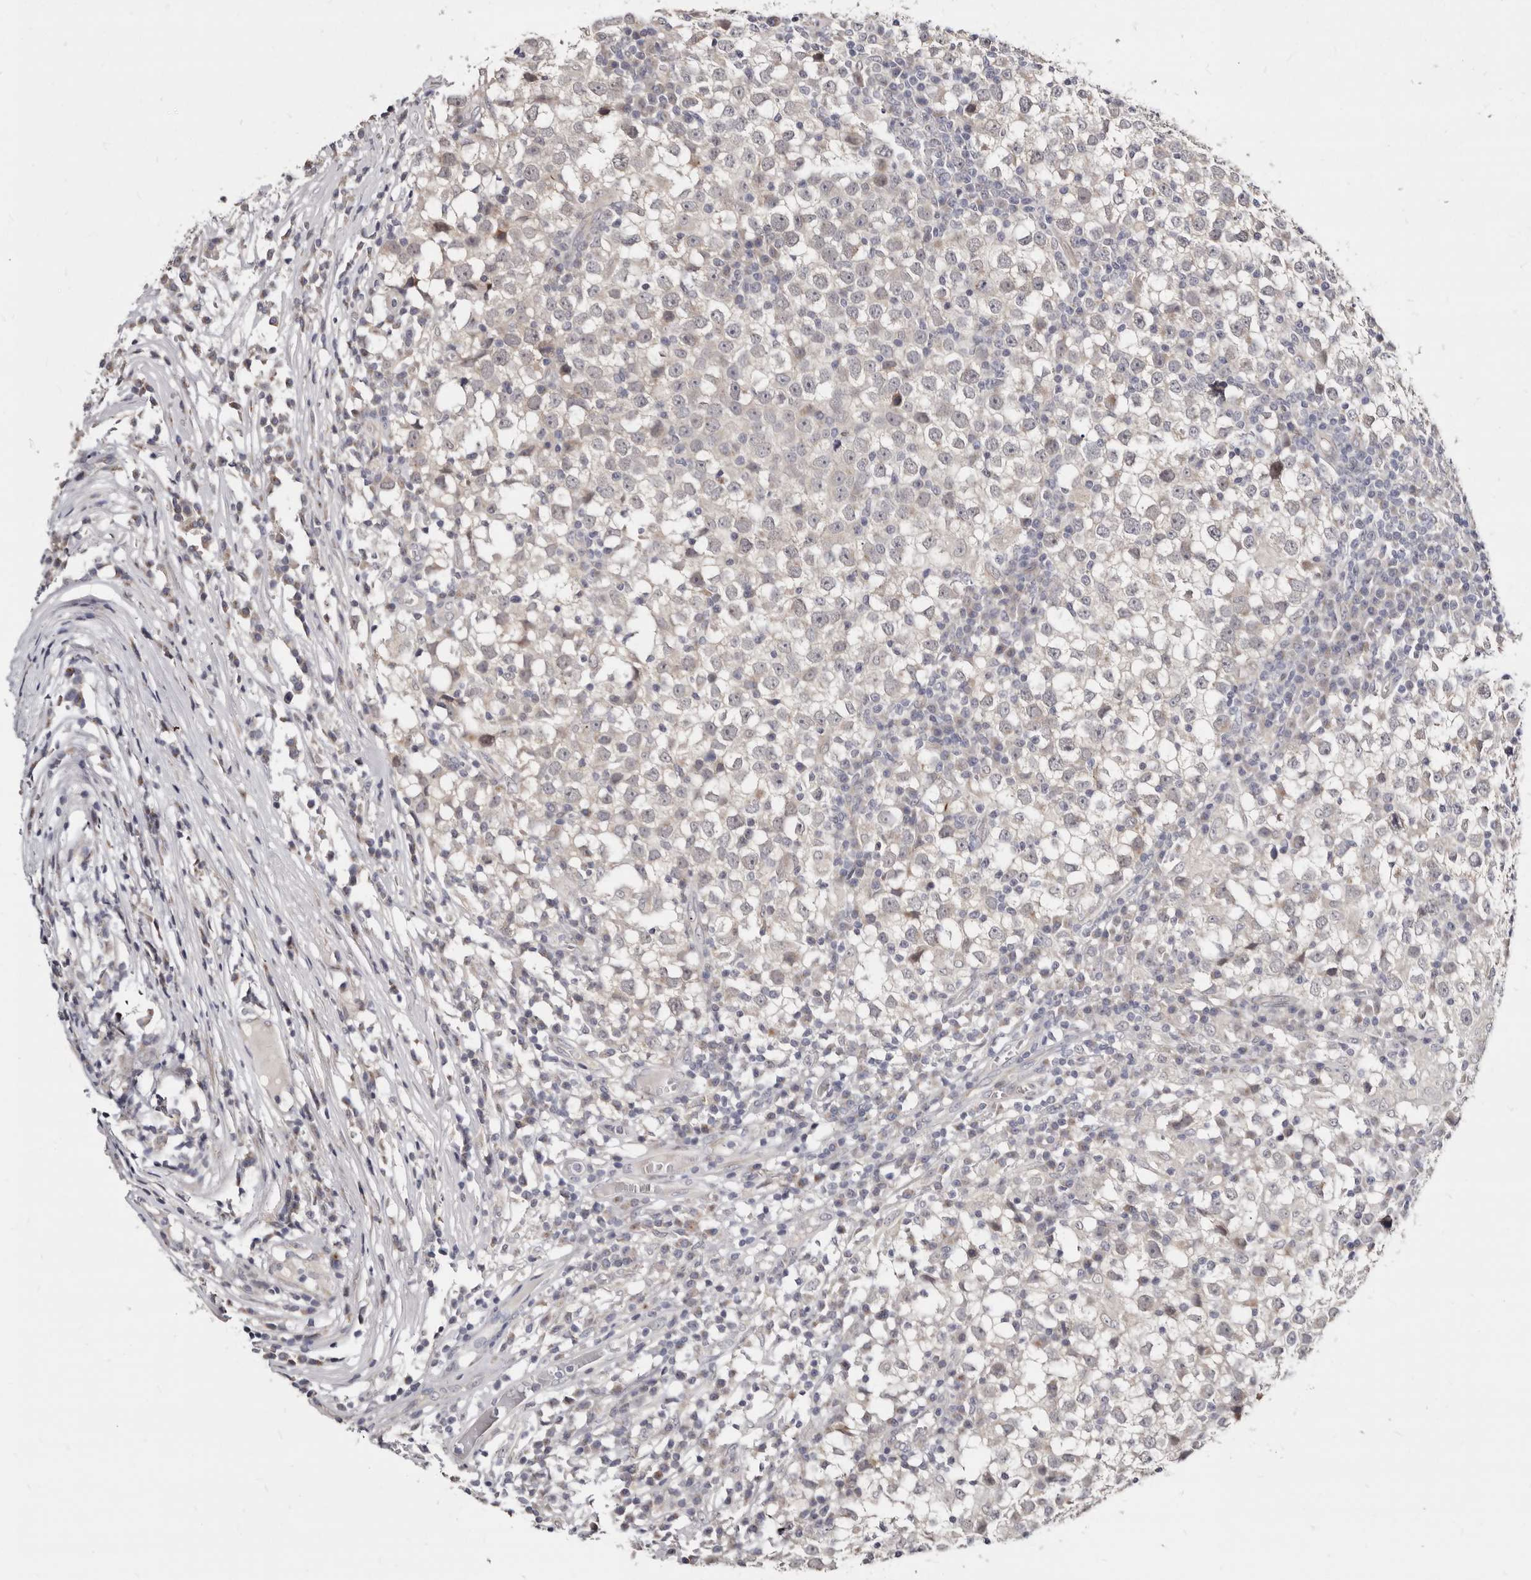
{"staining": {"intensity": "negative", "quantity": "none", "location": "none"}, "tissue": "testis cancer", "cell_type": "Tumor cells", "image_type": "cancer", "snomed": [{"axis": "morphology", "description": "Seminoma, NOS"}, {"axis": "topography", "description": "Testis"}], "caption": "Immunohistochemical staining of human testis cancer exhibits no significant positivity in tumor cells.", "gene": "KLHL4", "patient": {"sex": "male", "age": 65}}